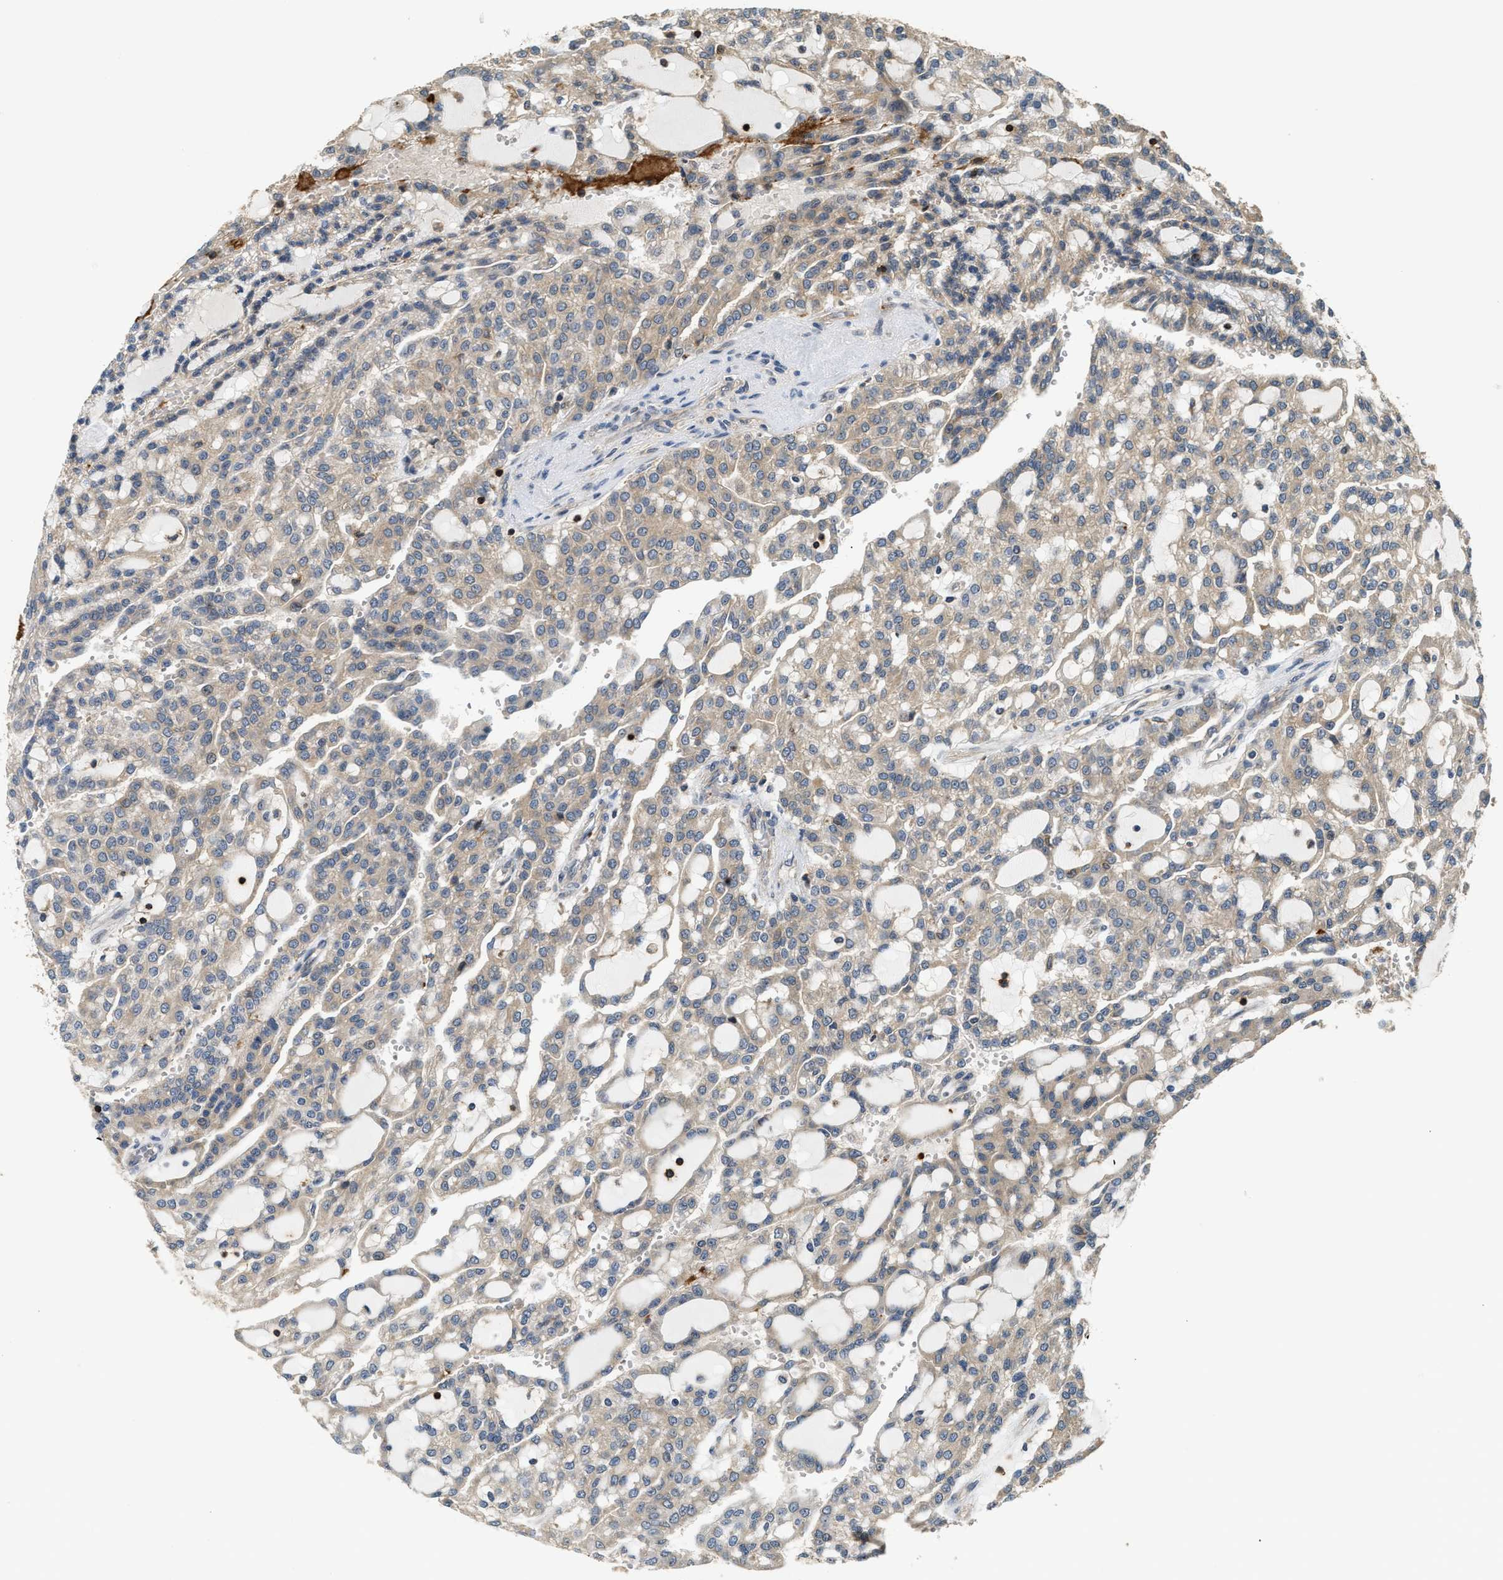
{"staining": {"intensity": "moderate", "quantity": ">75%", "location": "cytoplasmic/membranous"}, "tissue": "renal cancer", "cell_type": "Tumor cells", "image_type": "cancer", "snomed": [{"axis": "morphology", "description": "Adenocarcinoma, NOS"}, {"axis": "topography", "description": "Kidney"}], "caption": "Human renal adenocarcinoma stained with a protein marker exhibits moderate staining in tumor cells.", "gene": "SNX5", "patient": {"sex": "male", "age": 63}}